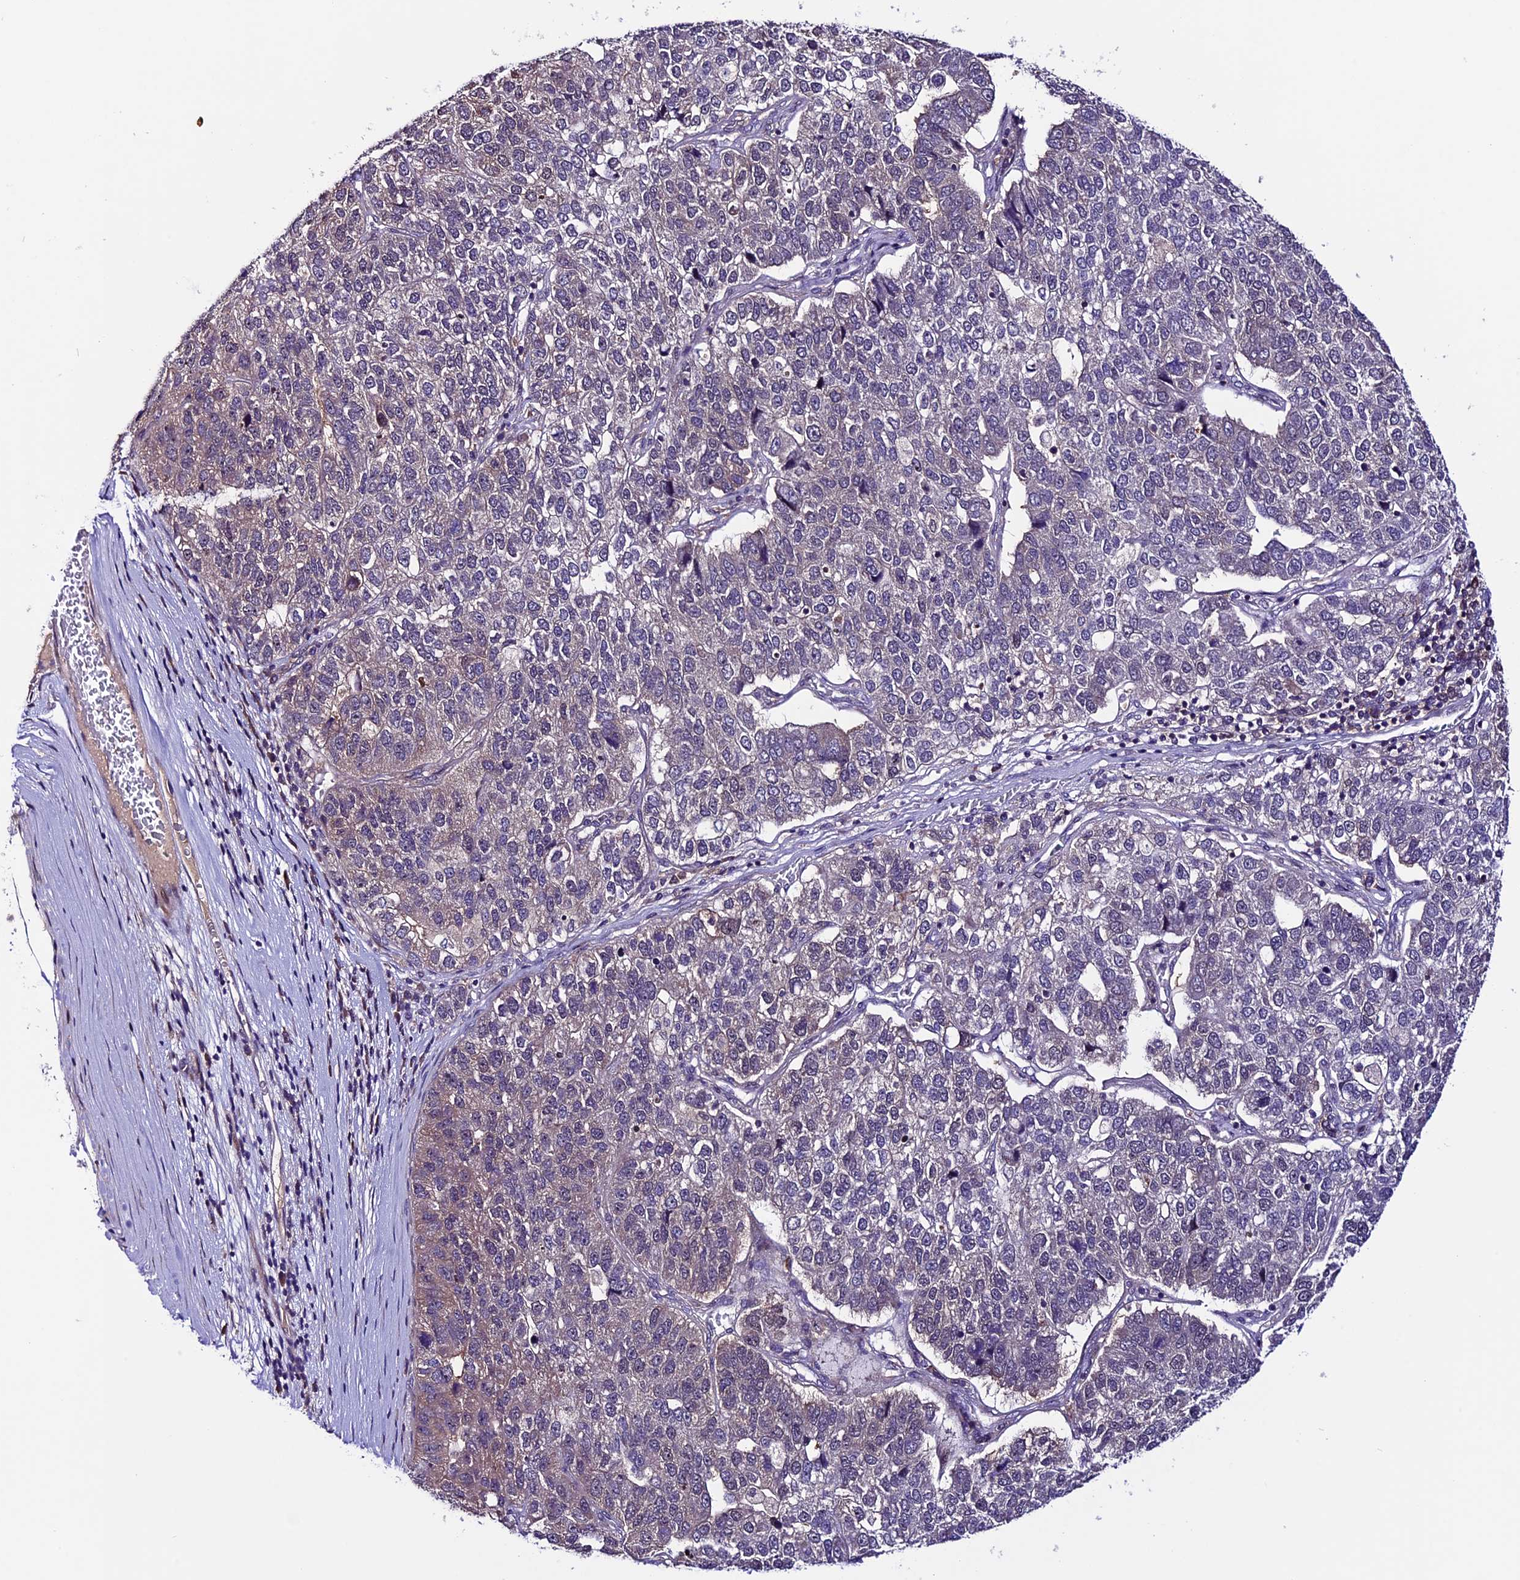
{"staining": {"intensity": "negative", "quantity": "none", "location": "none"}, "tissue": "pancreatic cancer", "cell_type": "Tumor cells", "image_type": "cancer", "snomed": [{"axis": "morphology", "description": "Adenocarcinoma, NOS"}, {"axis": "topography", "description": "Pancreas"}], "caption": "Immunohistochemistry (IHC) micrograph of neoplastic tissue: human adenocarcinoma (pancreatic) stained with DAB reveals no significant protein positivity in tumor cells.", "gene": "XKR7", "patient": {"sex": "female", "age": 61}}